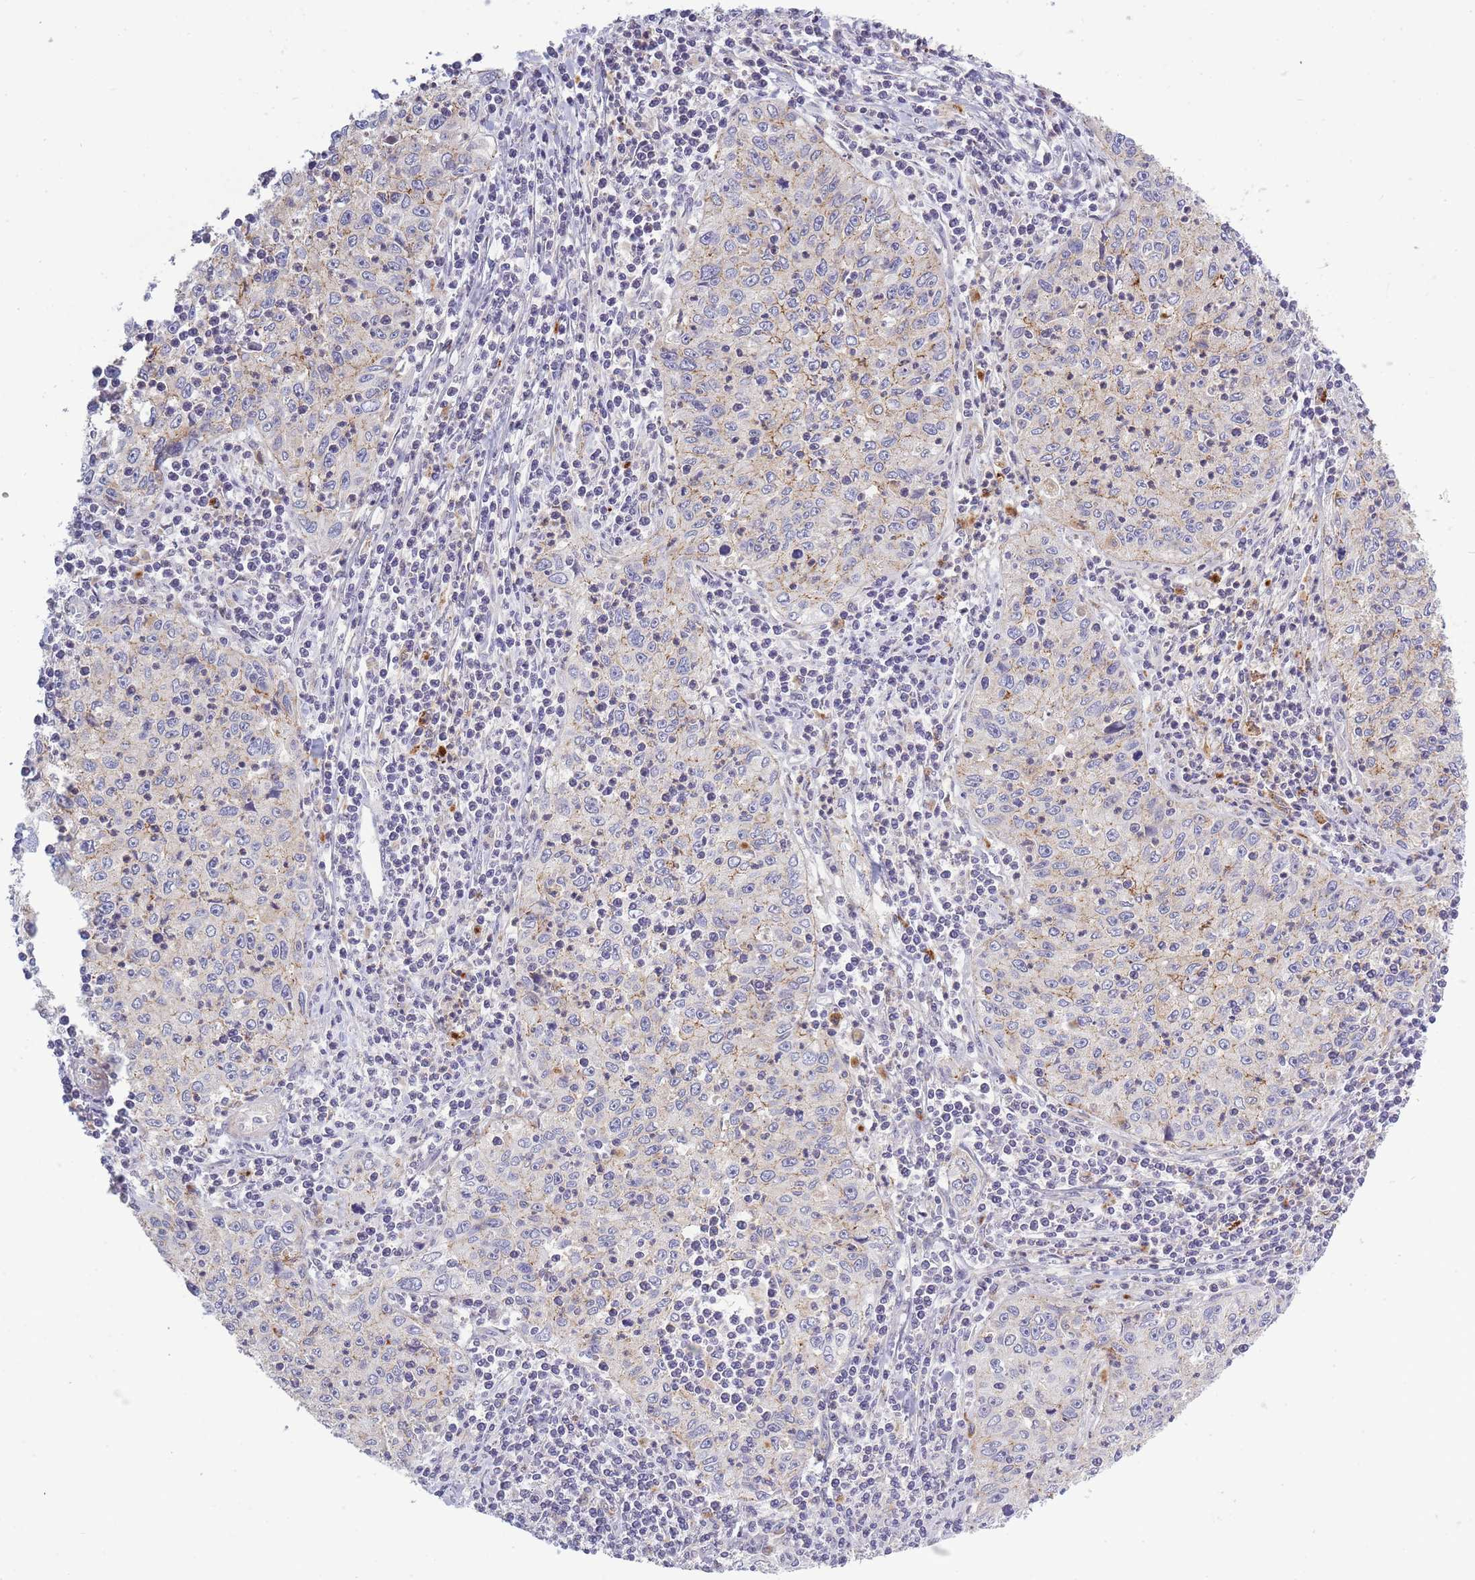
{"staining": {"intensity": "weak", "quantity": "<25%", "location": "cytoplasmic/membranous"}, "tissue": "cervical cancer", "cell_type": "Tumor cells", "image_type": "cancer", "snomed": [{"axis": "morphology", "description": "Squamous cell carcinoma, NOS"}, {"axis": "topography", "description": "Cervix"}], "caption": "High power microscopy image of an immunohistochemistry (IHC) micrograph of cervical squamous cell carcinoma, revealing no significant positivity in tumor cells. (Stains: DAB IHC with hematoxylin counter stain, Microscopy: brightfield microscopy at high magnification).", "gene": "TRIM61", "patient": {"sex": "female", "age": 30}}